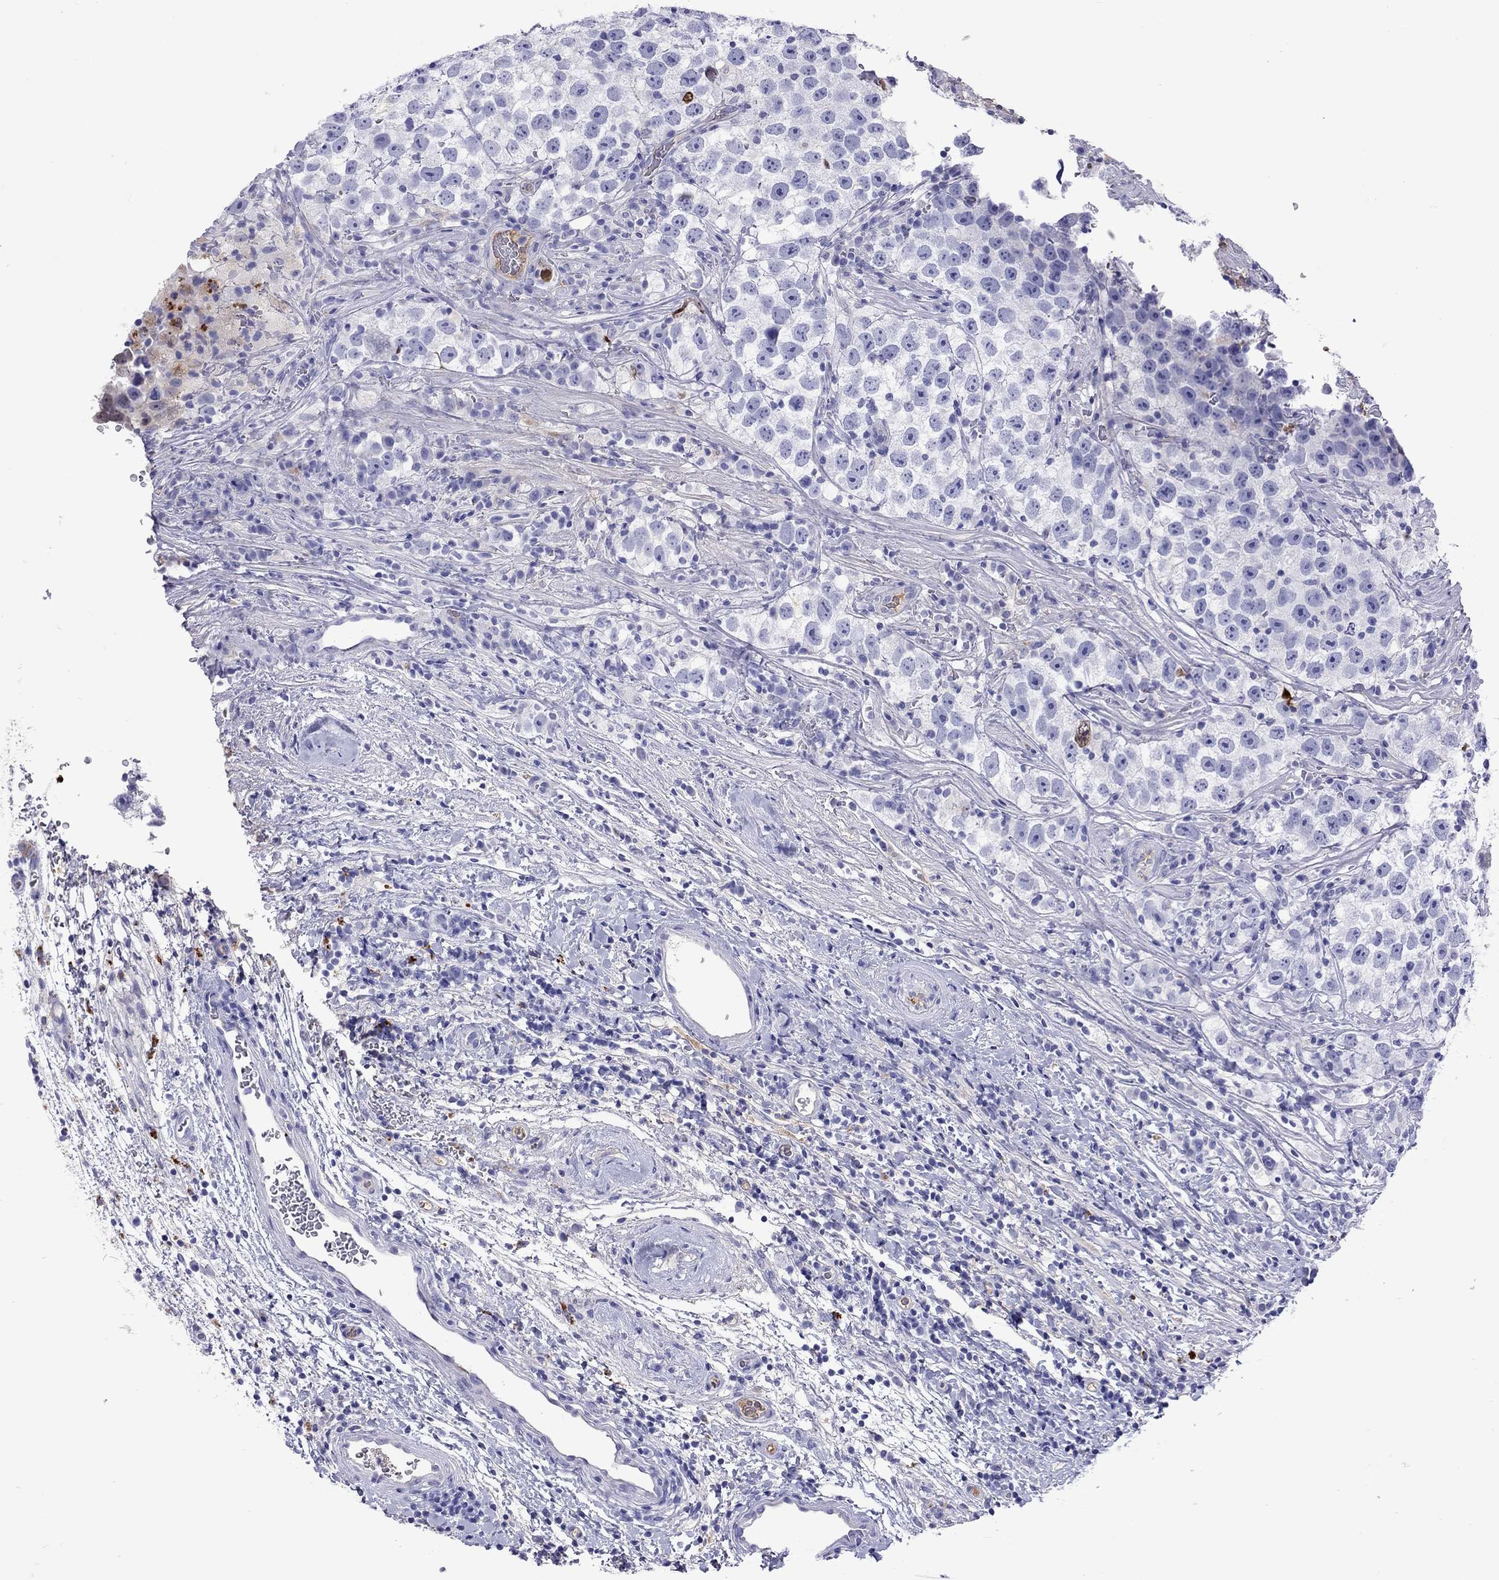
{"staining": {"intensity": "negative", "quantity": "none", "location": "none"}, "tissue": "testis cancer", "cell_type": "Tumor cells", "image_type": "cancer", "snomed": [{"axis": "morphology", "description": "Normal tissue, NOS"}, {"axis": "morphology", "description": "Seminoma, NOS"}, {"axis": "topography", "description": "Testis"}], "caption": "DAB immunohistochemical staining of testis cancer (seminoma) exhibits no significant expression in tumor cells.", "gene": "SERPINA3", "patient": {"sex": "male", "age": 31}}